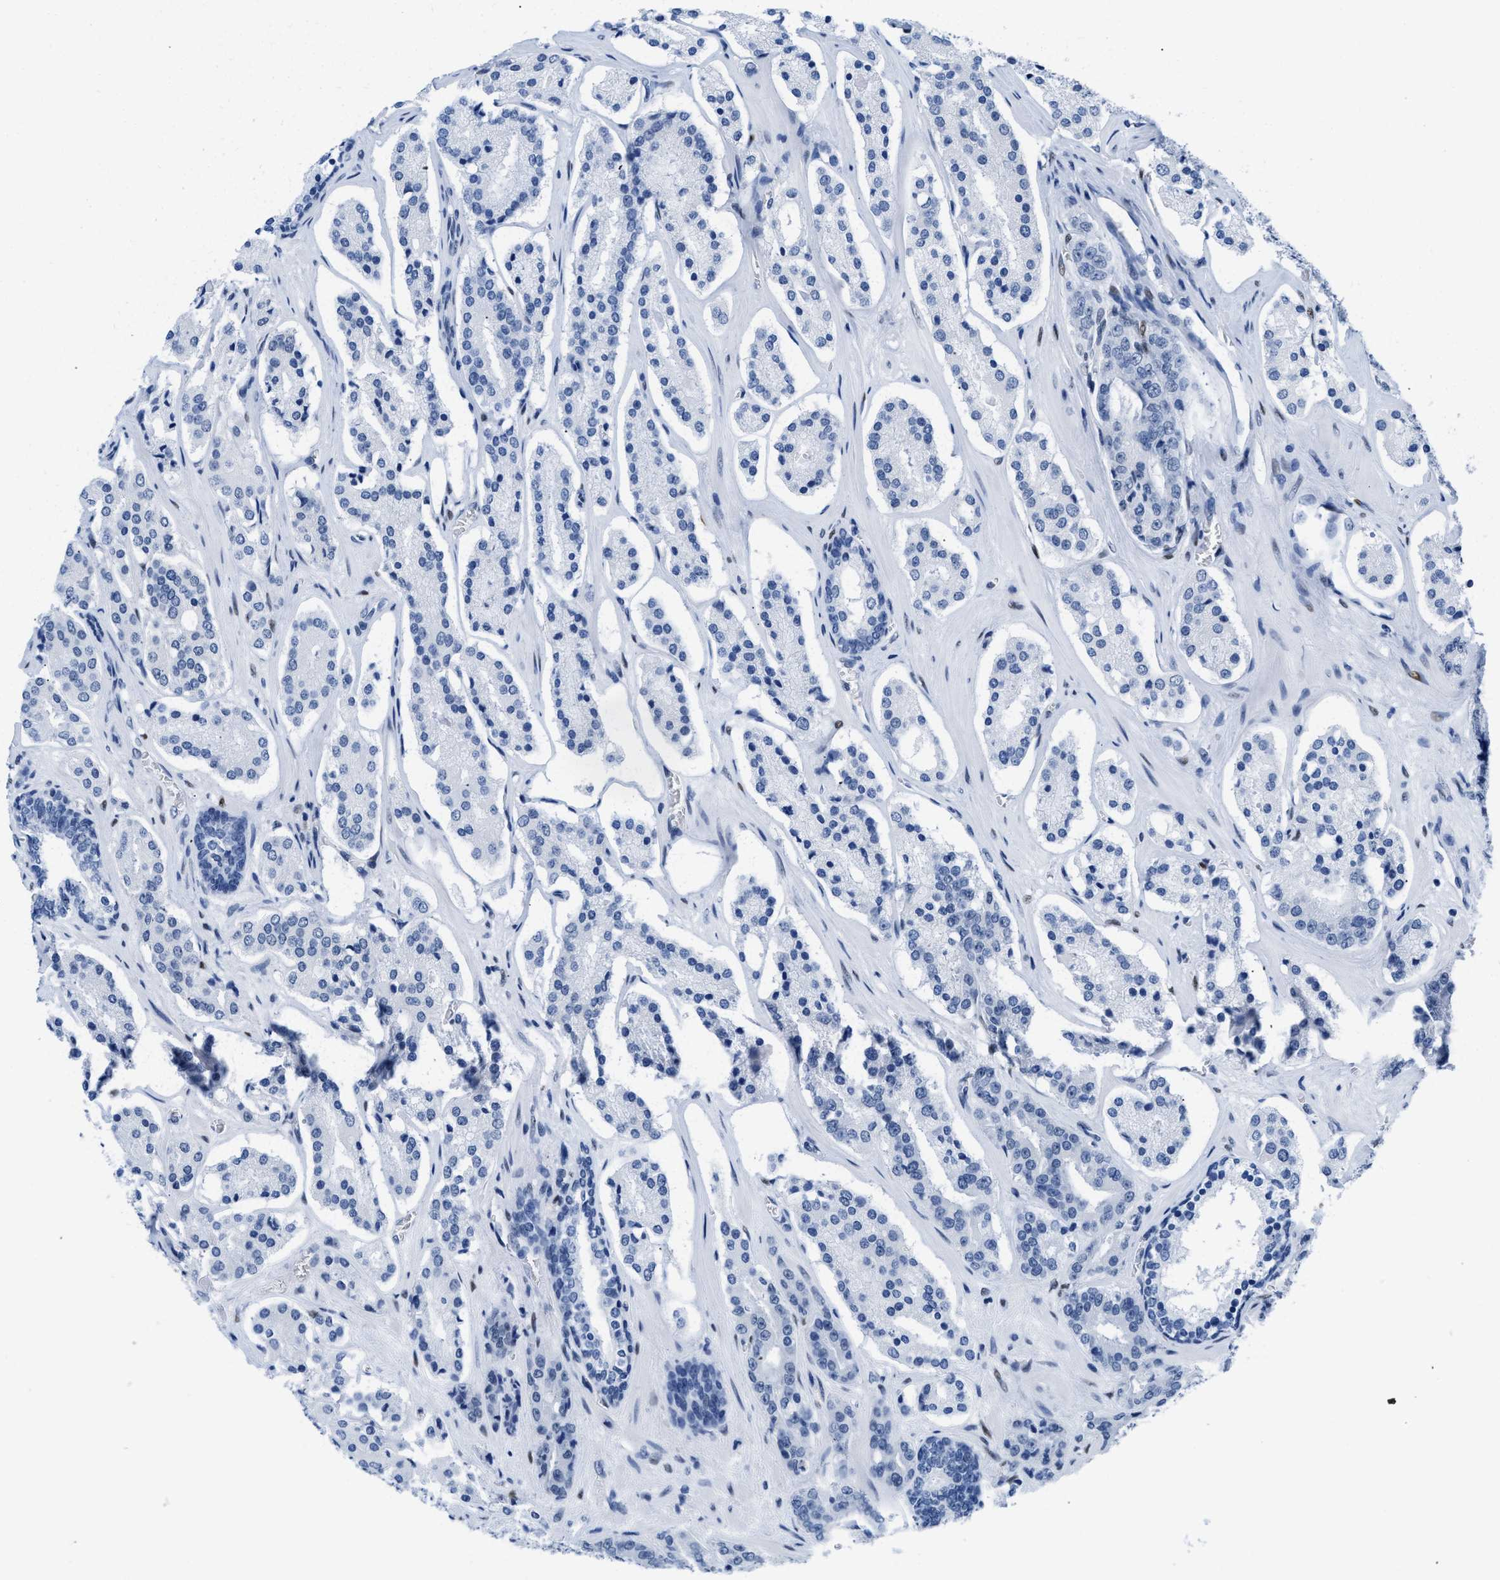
{"staining": {"intensity": "negative", "quantity": "none", "location": "none"}, "tissue": "prostate cancer", "cell_type": "Tumor cells", "image_type": "cancer", "snomed": [{"axis": "morphology", "description": "Adenocarcinoma, High grade"}, {"axis": "topography", "description": "Prostate"}], "caption": "Adenocarcinoma (high-grade) (prostate) was stained to show a protein in brown. There is no significant positivity in tumor cells.", "gene": "CTBP1", "patient": {"sex": "male", "age": 60}}